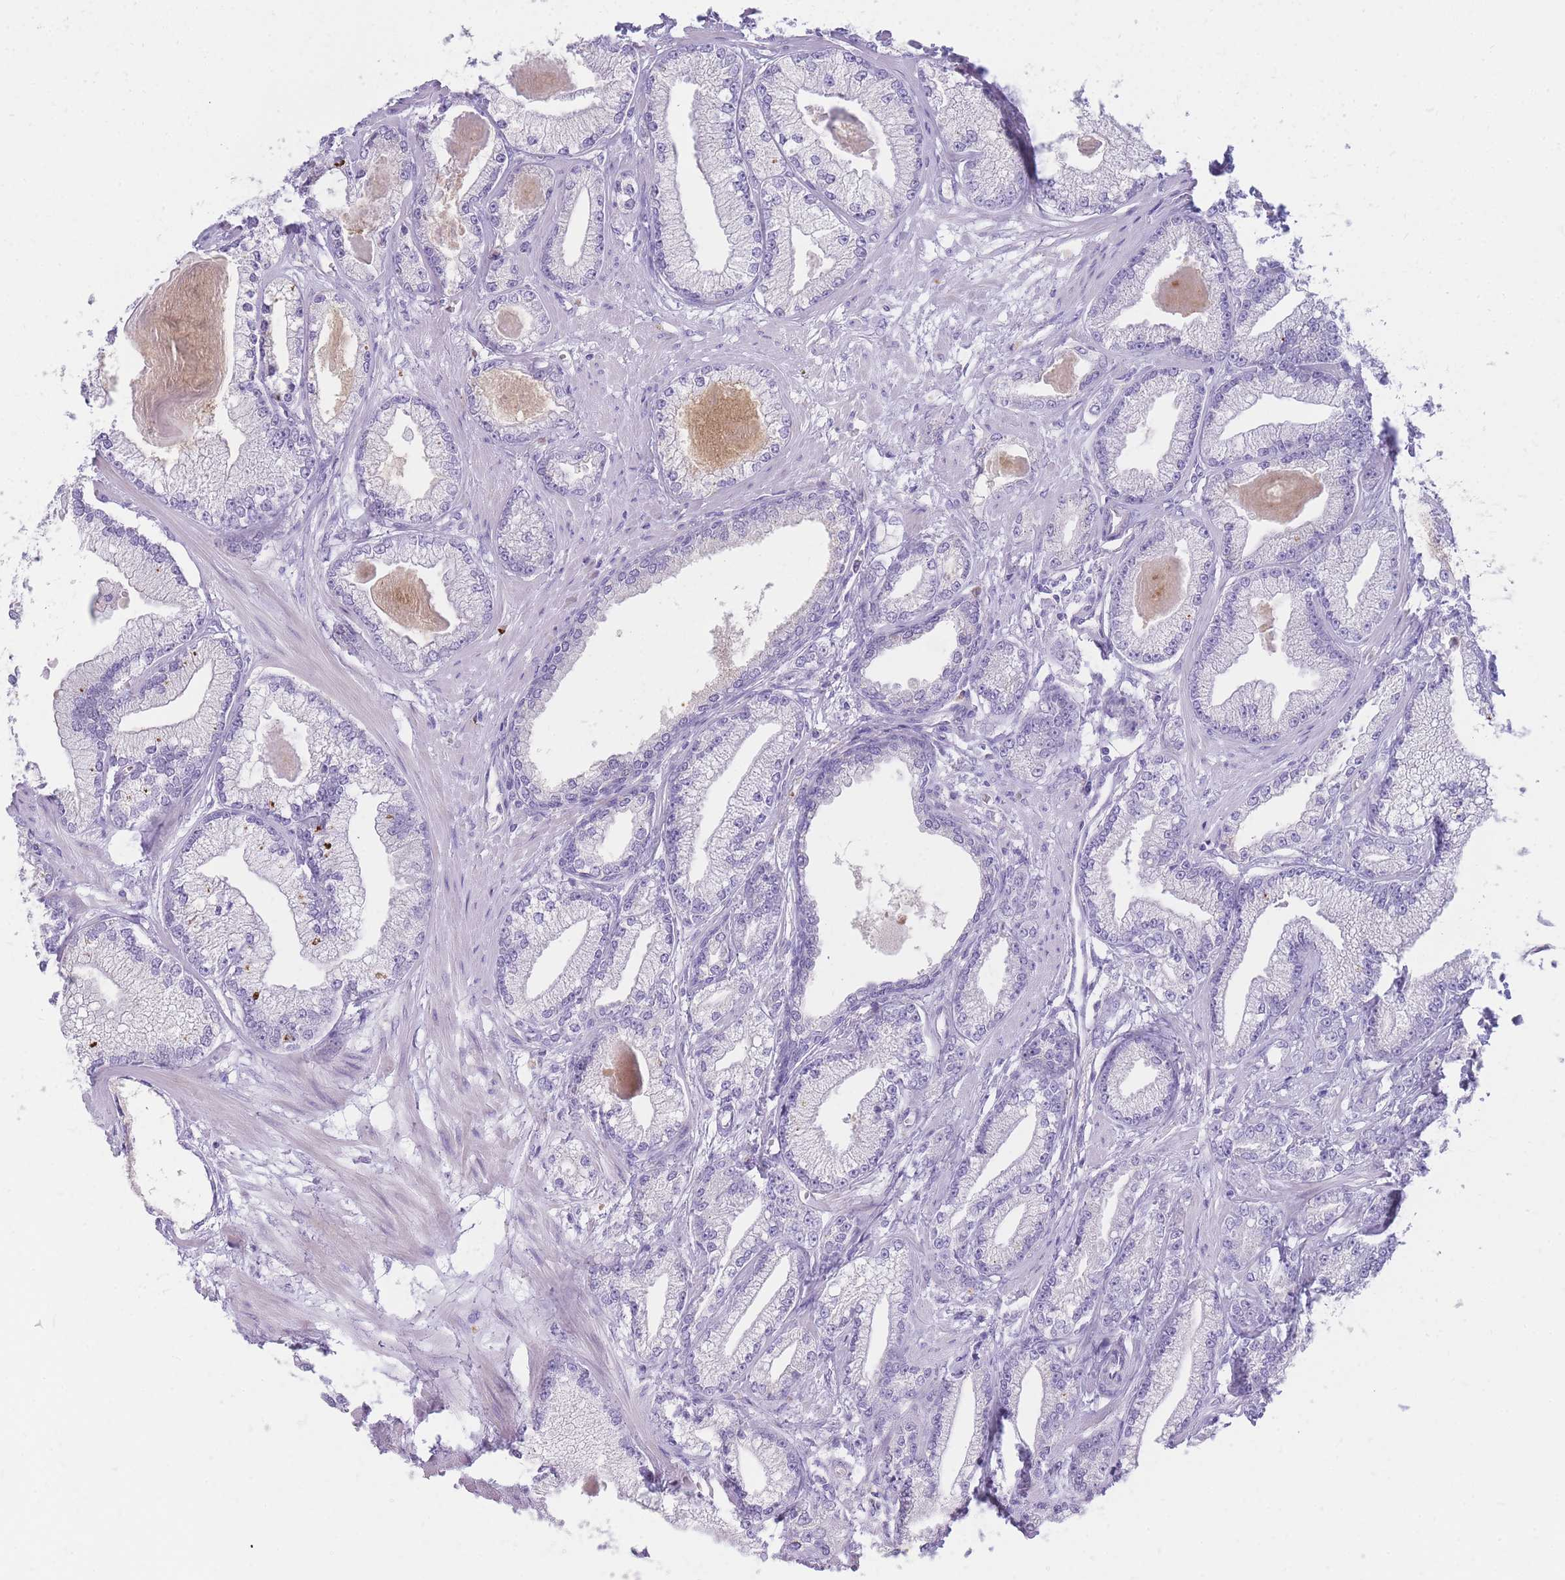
{"staining": {"intensity": "negative", "quantity": "none", "location": "none"}, "tissue": "prostate cancer", "cell_type": "Tumor cells", "image_type": "cancer", "snomed": [{"axis": "morphology", "description": "Adenocarcinoma, Low grade"}, {"axis": "topography", "description": "Prostate"}], "caption": "High power microscopy micrograph of an IHC histopathology image of prostate low-grade adenocarcinoma, revealing no significant staining in tumor cells.", "gene": "NKX1-2", "patient": {"sex": "male", "age": 64}}